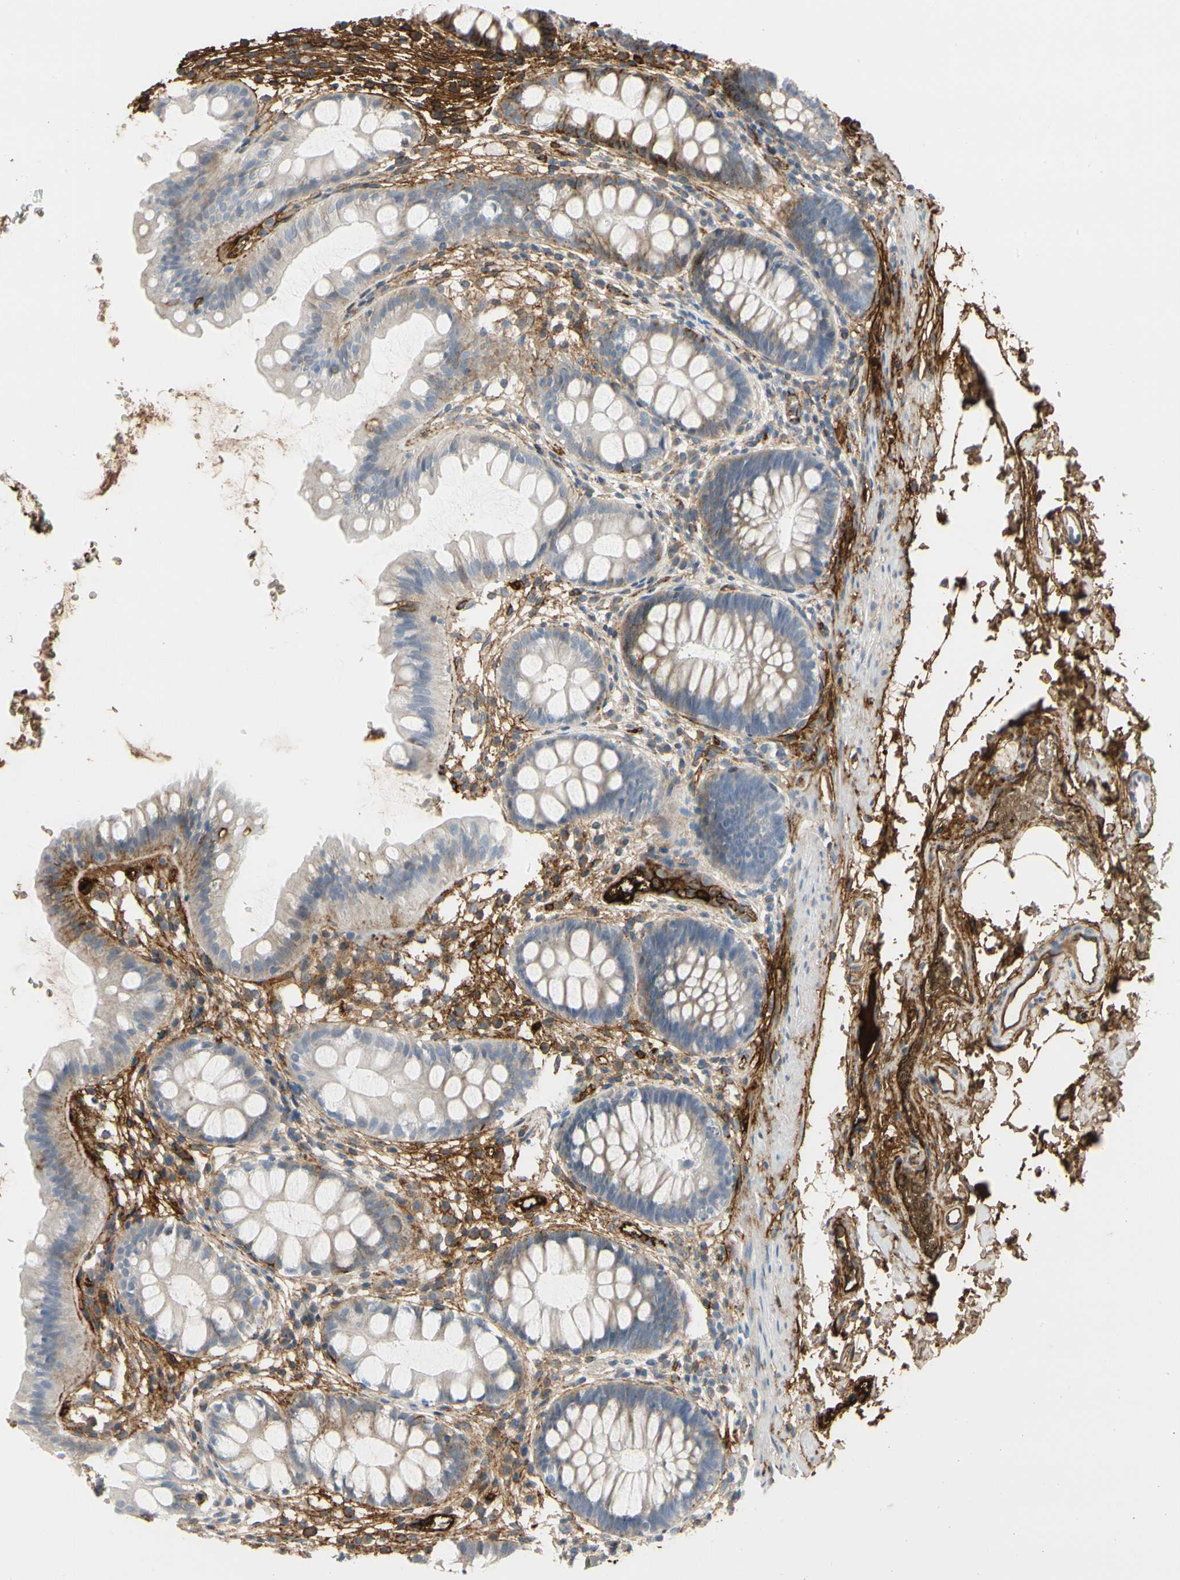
{"staining": {"intensity": "strong", "quantity": "25%-75%", "location": "cytoplasmic/membranous"}, "tissue": "rectum", "cell_type": "Glandular cells", "image_type": "normal", "snomed": [{"axis": "morphology", "description": "Normal tissue, NOS"}, {"axis": "topography", "description": "Rectum"}], "caption": "Rectum stained with DAB IHC reveals high levels of strong cytoplasmic/membranous positivity in about 25%-75% of glandular cells. (IHC, brightfield microscopy, high magnification).", "gene": "FGB", "patient": {"sex": "female", "age": 24}}